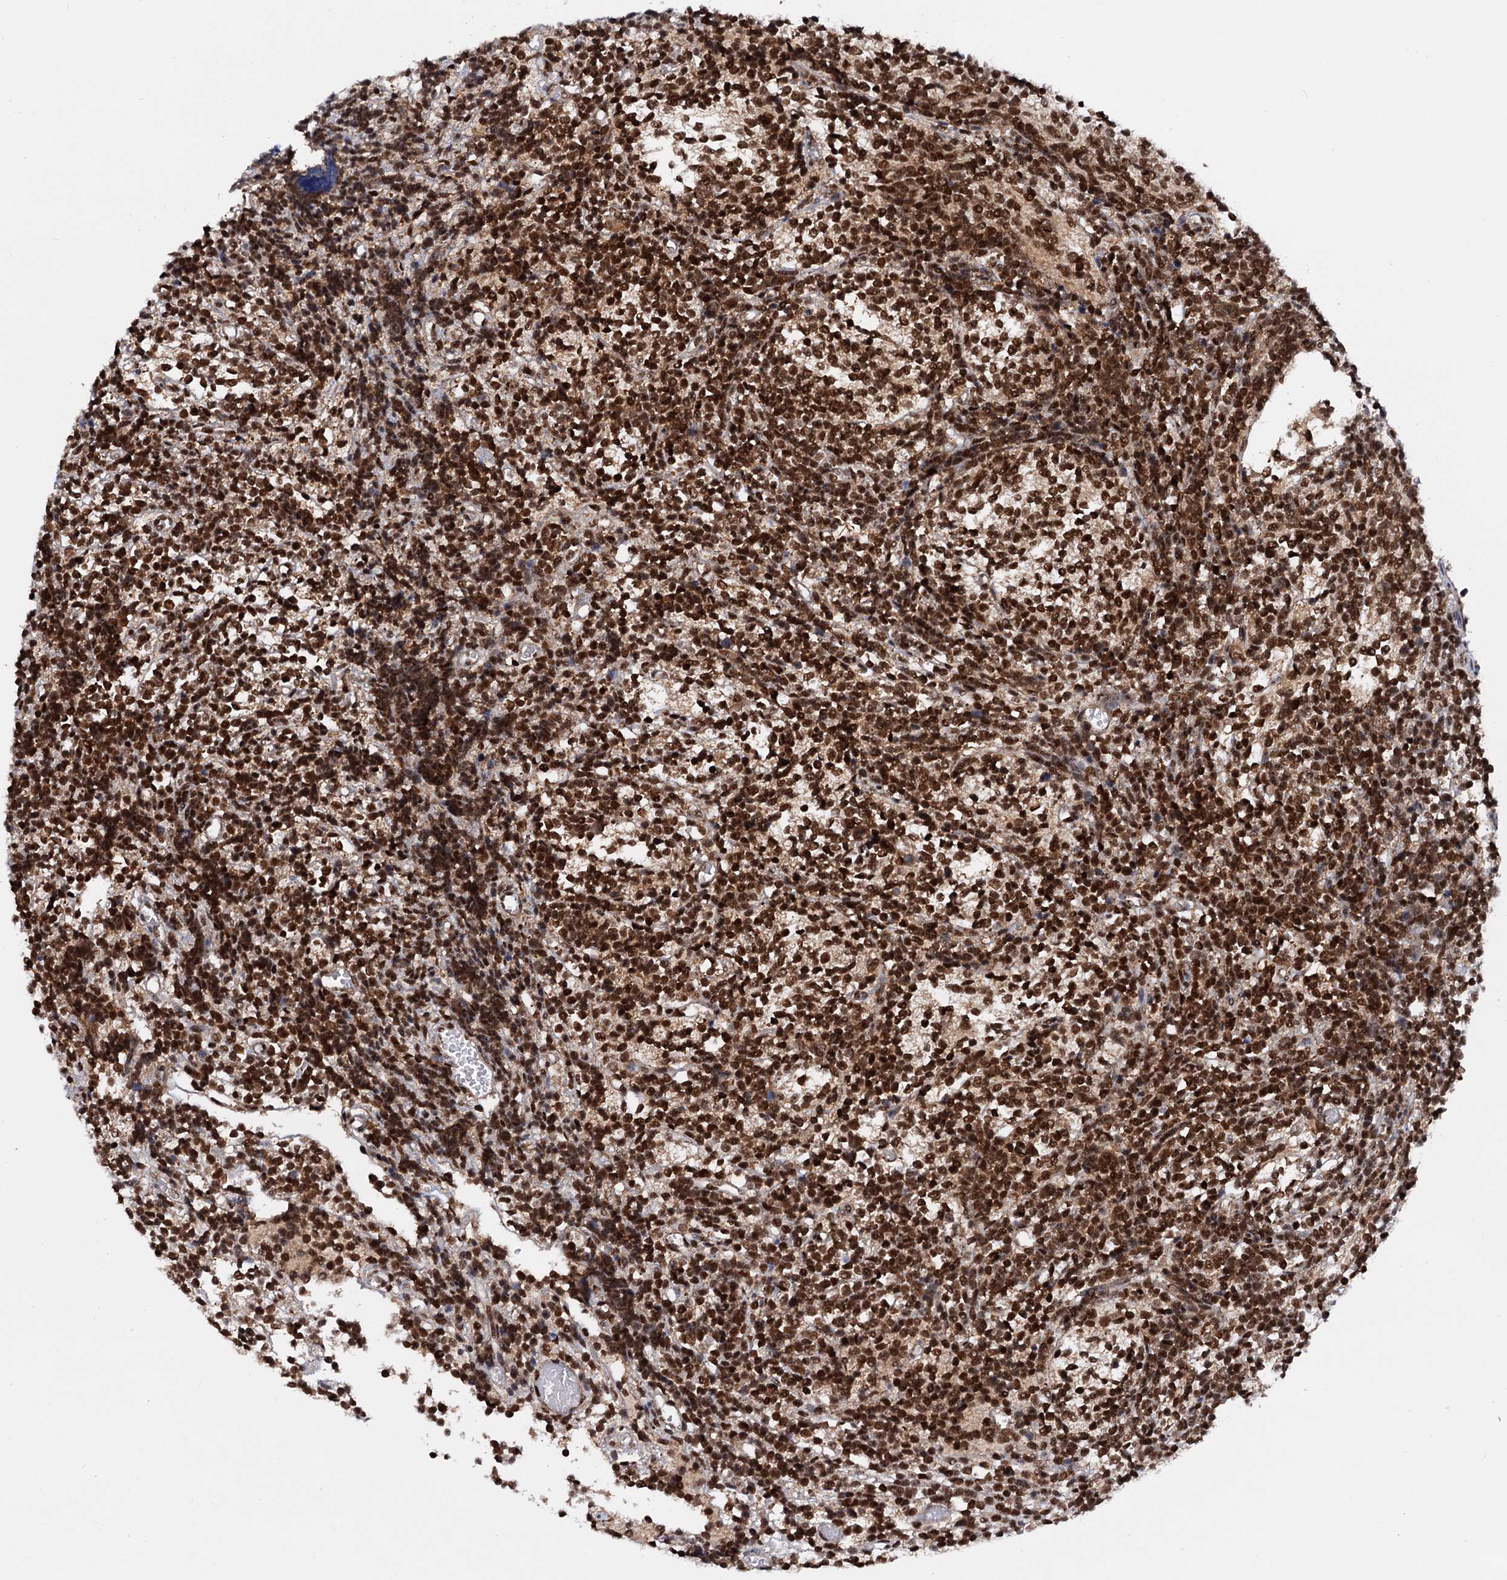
{"staining": {"intensity": "strong", "quantity": "25%-75%", "location": "nuclear"}, "tissue": "glioma", "cell_type": "Tumor cells", "image_type": "cancer", "snomed": [{"axis": "morphology", "description": "Glioma, malignant, Low grade"}, {"axis": "topography", "description": "Brain"}], "caption": "The photomicrograph demonstrates immunohistochemical staining of low-grade glioma (malignant). There is strong nuclear expression is present in about 25%-75% of tumor cells. The staining was performed using DAB, with brown indicating positive protein expression. Nuclei are stained blue with hematoxylin.", "gene": "TBC1D12", "patient": {"sex": "female", "age": 1}}